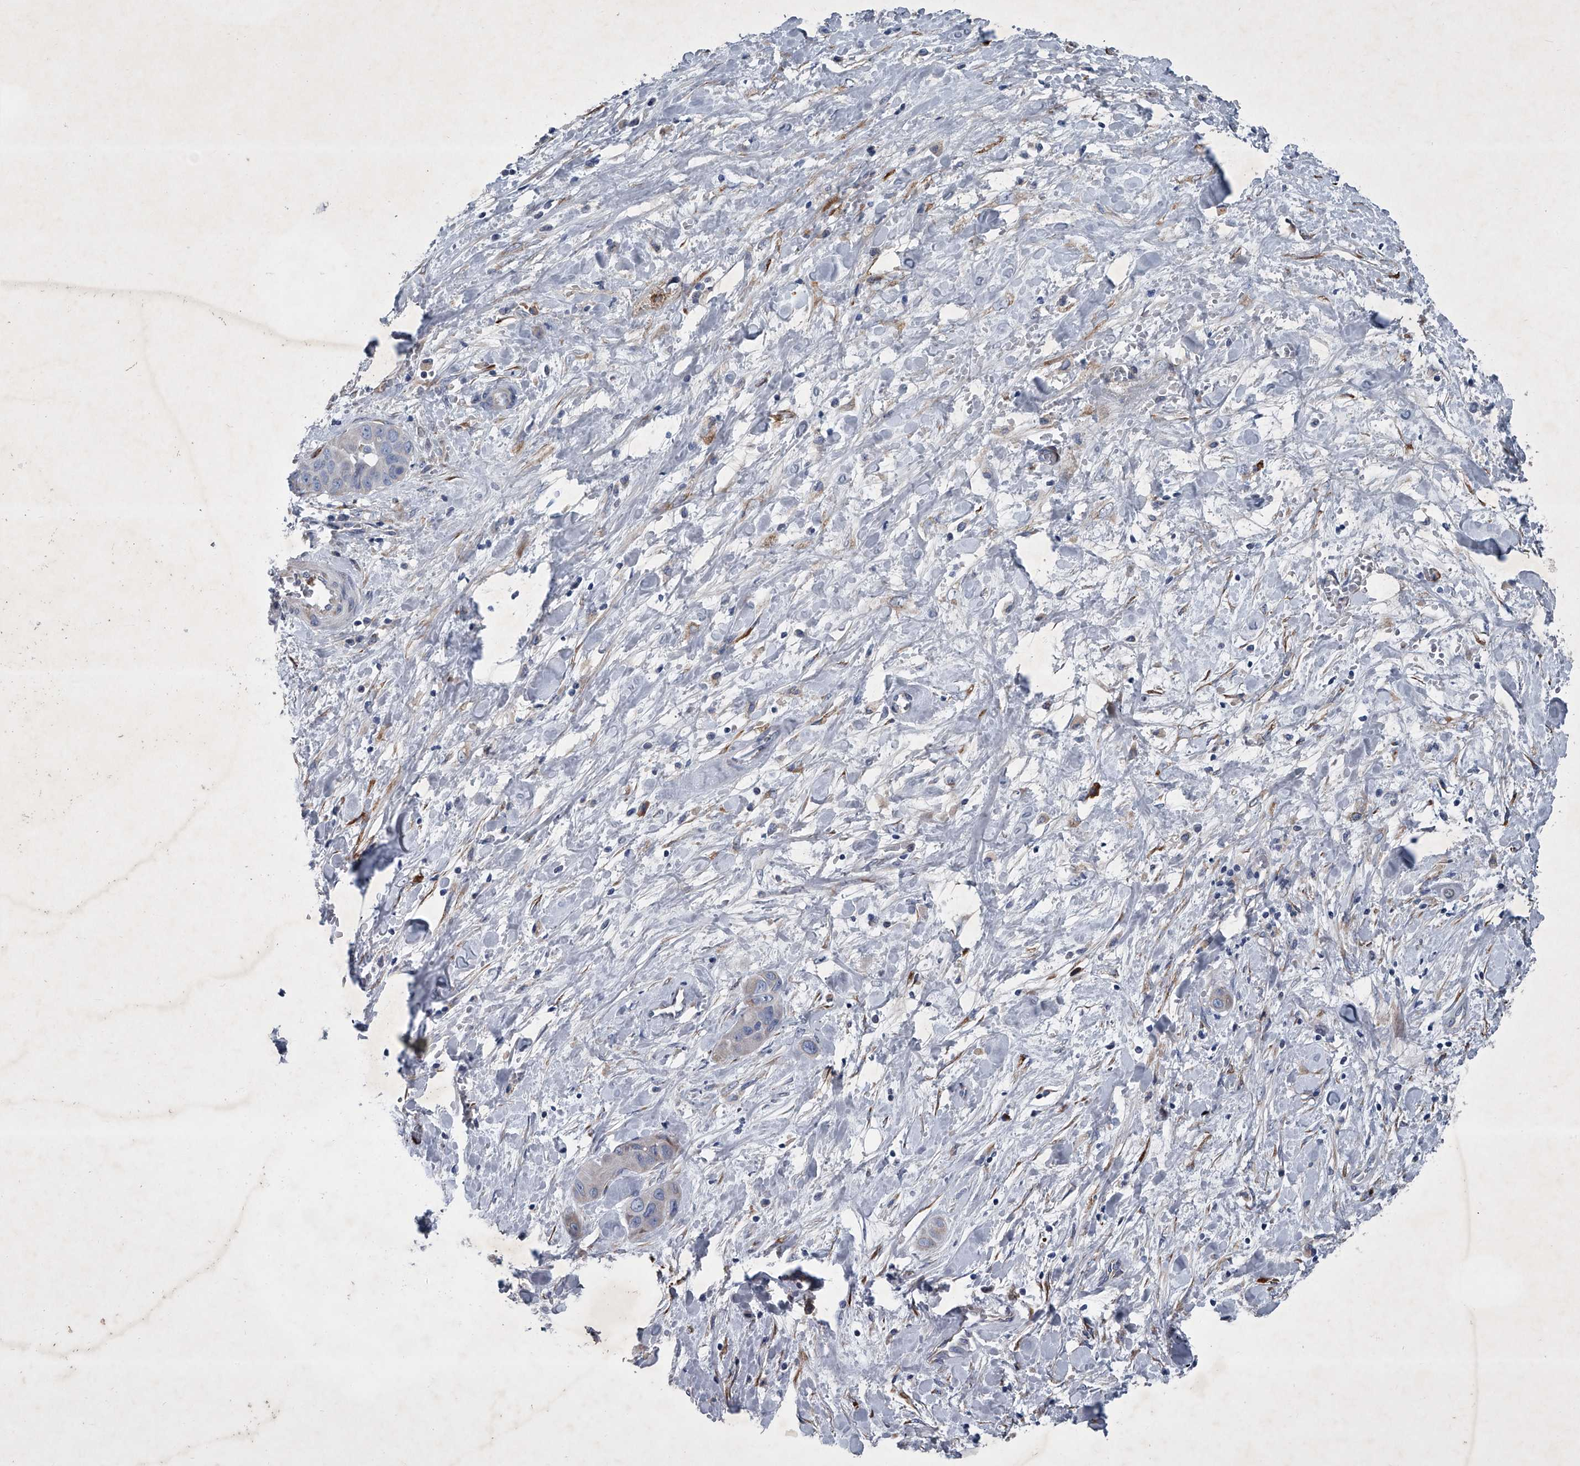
{"staining": {"intensity": "negative", "quantity": "none", "location": "none"}, "tissue": "liver cancer", "cell_type": "Tumor cells", "image_type": "cancer", "snomed": [{"axis": "morphology", "description": "Cholangiocarcinoma"}, {"axis": "topography", "description": "Liver"}], "caption": "Human liver cholangiocarcinoma stained for a protein using IHC displays no expression in tumor cells.", "gene": "ABCG1", "patient": {"sex": "female", "age": 52}}